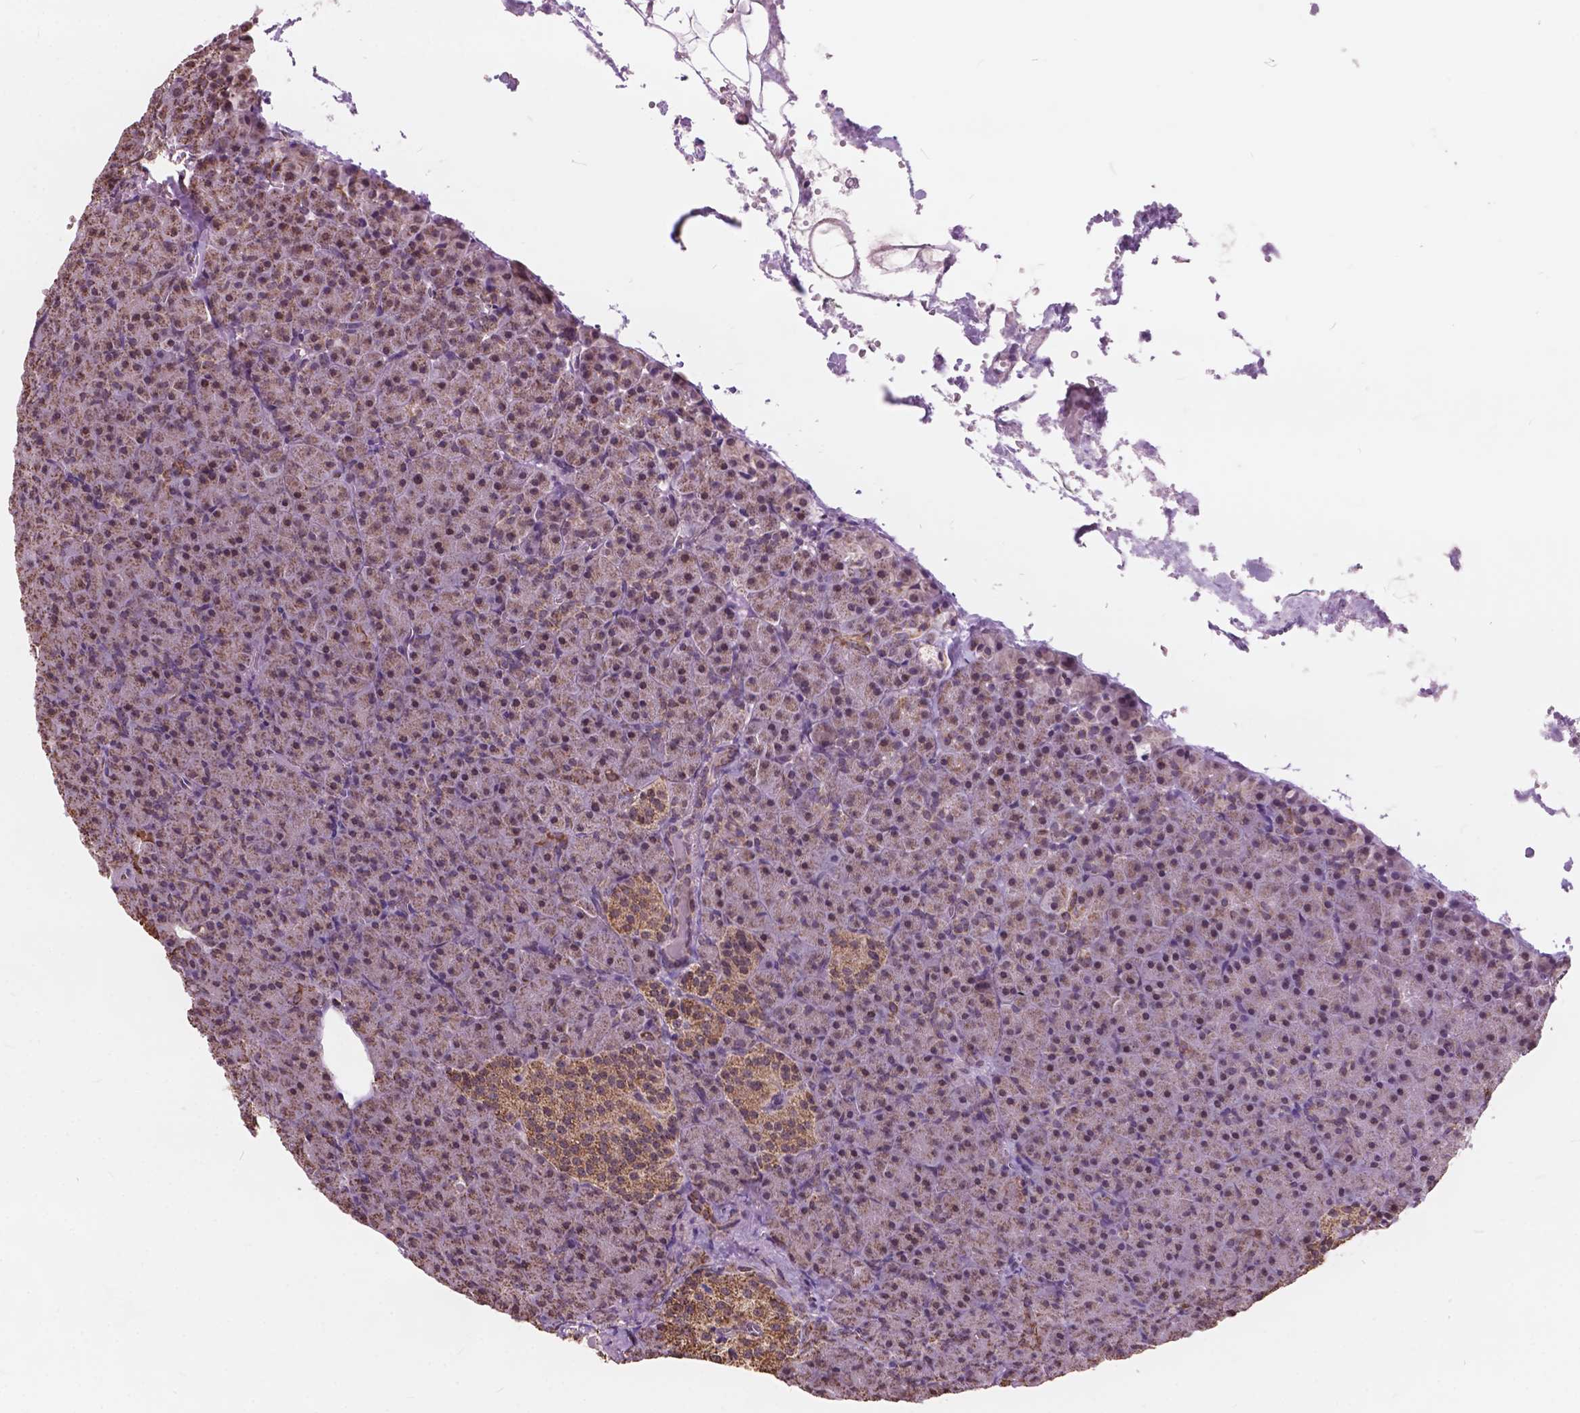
{"staining": {"intensity": "moderate", "quantity": ">75%", "location": "cytoplasmic/membranous,nuclear"}, "tissue": "pancreas", "cell_type": "Exocrine glandular cells", "image_type": "normal", "snomed": [{"axis": "morphology", "description": "Normal tissue, NOS"}, {"axis": "topography", "description": "Pancreas"}], "caption": "Pancreas was stained to show a protein in brown. There is medium levels of moderate cytoplasmic/membranous,nuclear staining in about >75% of exocrine glandular cells. Nuclei are stained in blue.", "gene": "SCOC", "patient": {"sex": "female", "age": 74}}